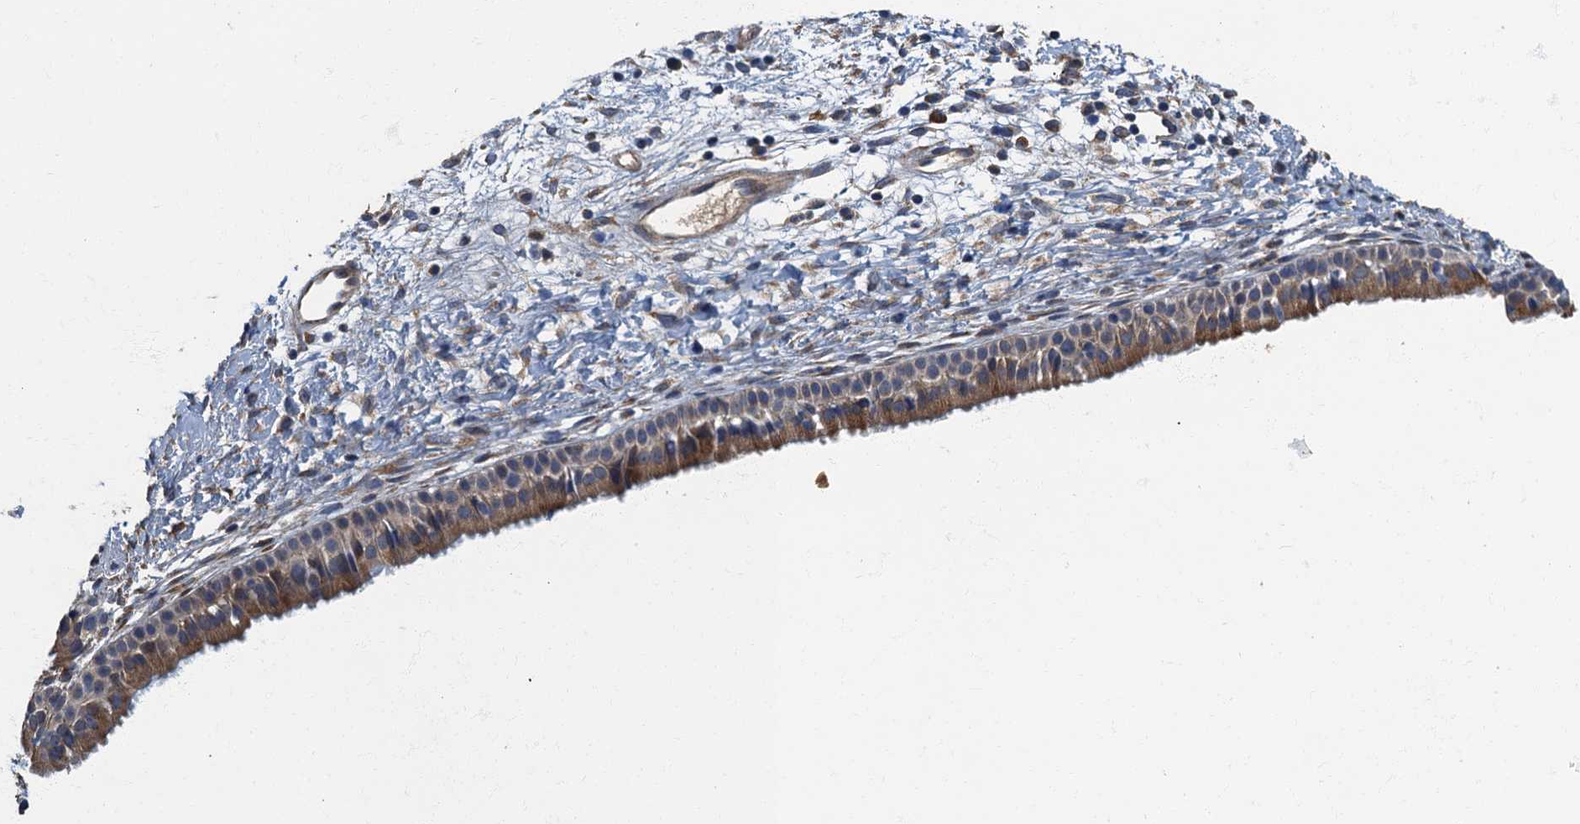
{"staining": {"intensity": "weak", "quantity": "25%-75%", "location": "cytoplasmic/membranous"}, "tissue": "nasopharynx", "cell_type": "Respiratory epithelial cells", "image_type": "normal", "snomed": [{"axis": "morphology", "description": "Normal tissue, NOS"}, {"axis": "topography", "description": "Nasopharynx"}], "caption": "Normal nasopharynx shows weak cytoplasmic/membranous positivity in approximately 25%-75% of respiratory epithelial cells, visualized by immunohistochemistry. (brown staining indicates protein expression, while blue staining denotes nuclei).", "gene": "DDX49", "patient": {"sex": "male", "age": 22}}